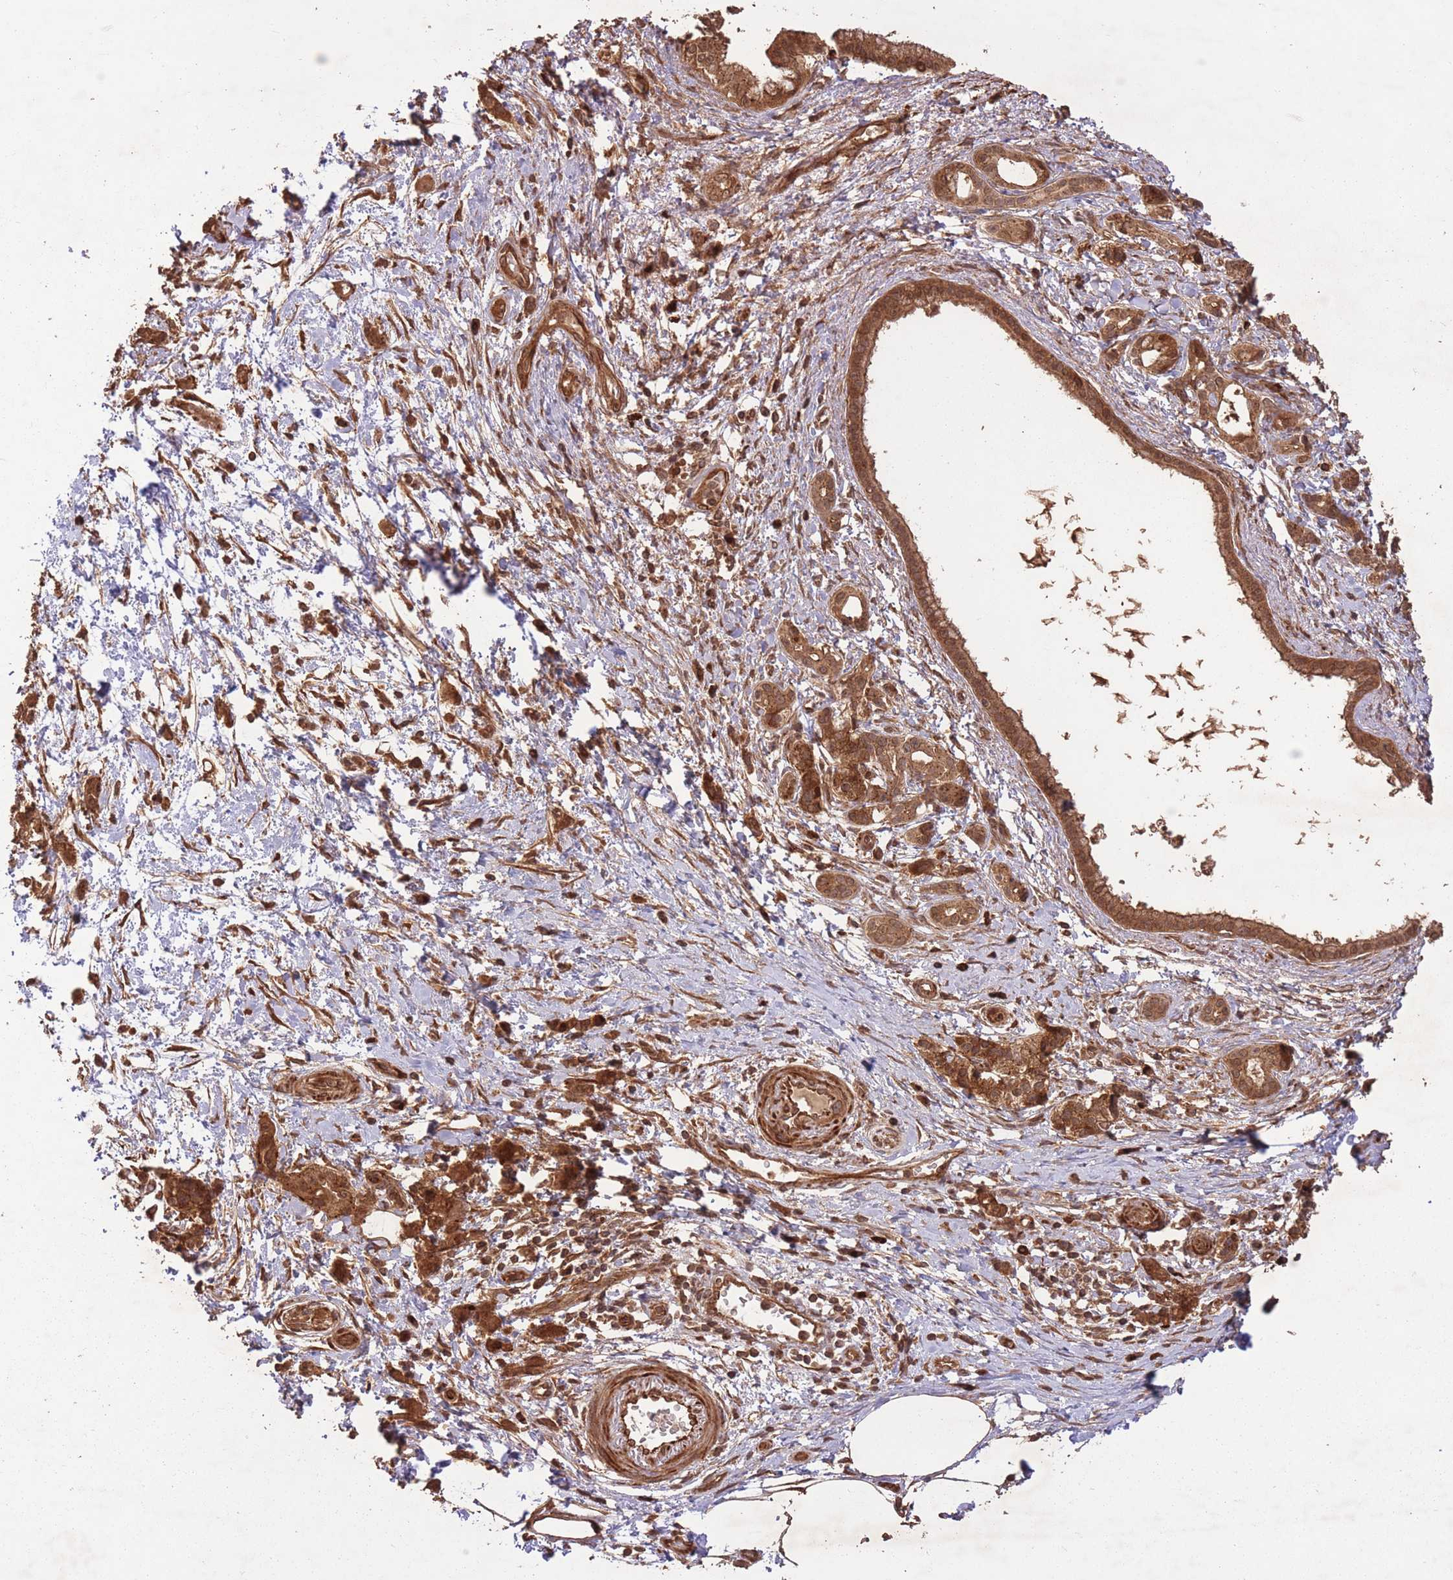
{"staining": {"intensity": "strong", "quantity": ">75%", "location": "cytoplasmic/membranous,nuclear"}, "tissue": "pancreatic cancer", "cell_type": "Tumor cells", "image_type": "cancer", "snomed": [{"axis": "morphology", "description": "Adenocarcinoma, NOS"}, {"axis": "topography", "description": "Pancreas"}], "caption": "Human pancreatic cancer (adenocarcinoma) stained with a brown dye shows strong cytoplasmic/membranous and nuclear positive staining in about >75% of tumor cells.", "gene": "ERBB3", "patient": {"sex": "male", "age": 71}}